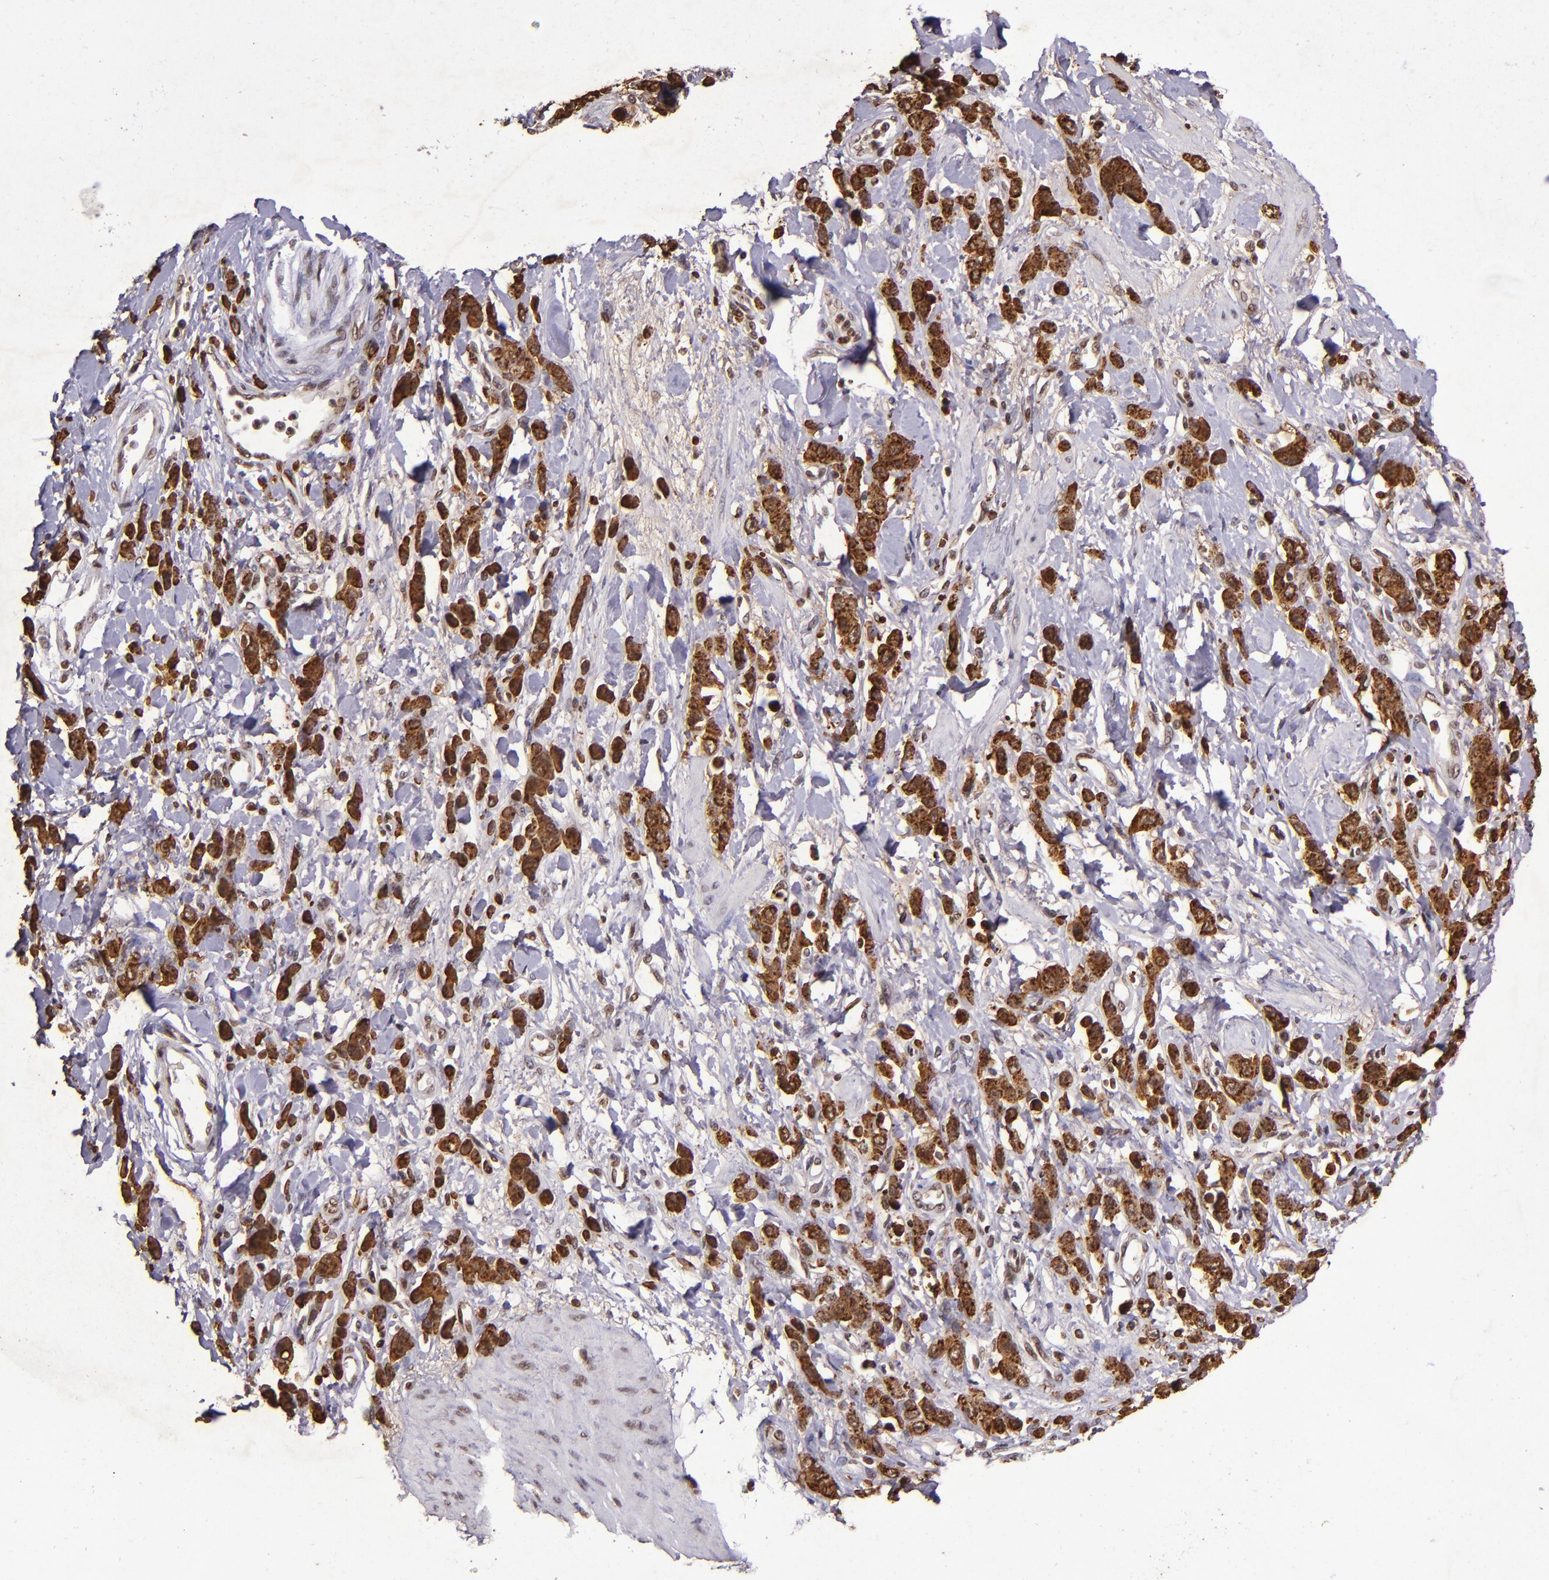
{"staining": {"intensity": "strong", "quantity": ">75%", "location": "cytoplasmic/membranous,nuclear"}, "tissue": "stomach cancer", "cell_type": "Tumor cells", "image_type": "cancer", "snomed": [{"axis": "morphology", "description": "Normal tissue, NOS"}, {"axis": "morphology", "description": "Adenocarcinoma, NOS"}, {"axis": "topography", "description": "Stomach"}], "caption": "Adenocarcinoma (stomach) was stained to show a protein in brown. There is high levels of strong cytoplasmic/membranous and nuclear staining in approximately >75% of tumor cells.", "gene": "MGMT", "patient": {"sex": "male", "age": 82}}